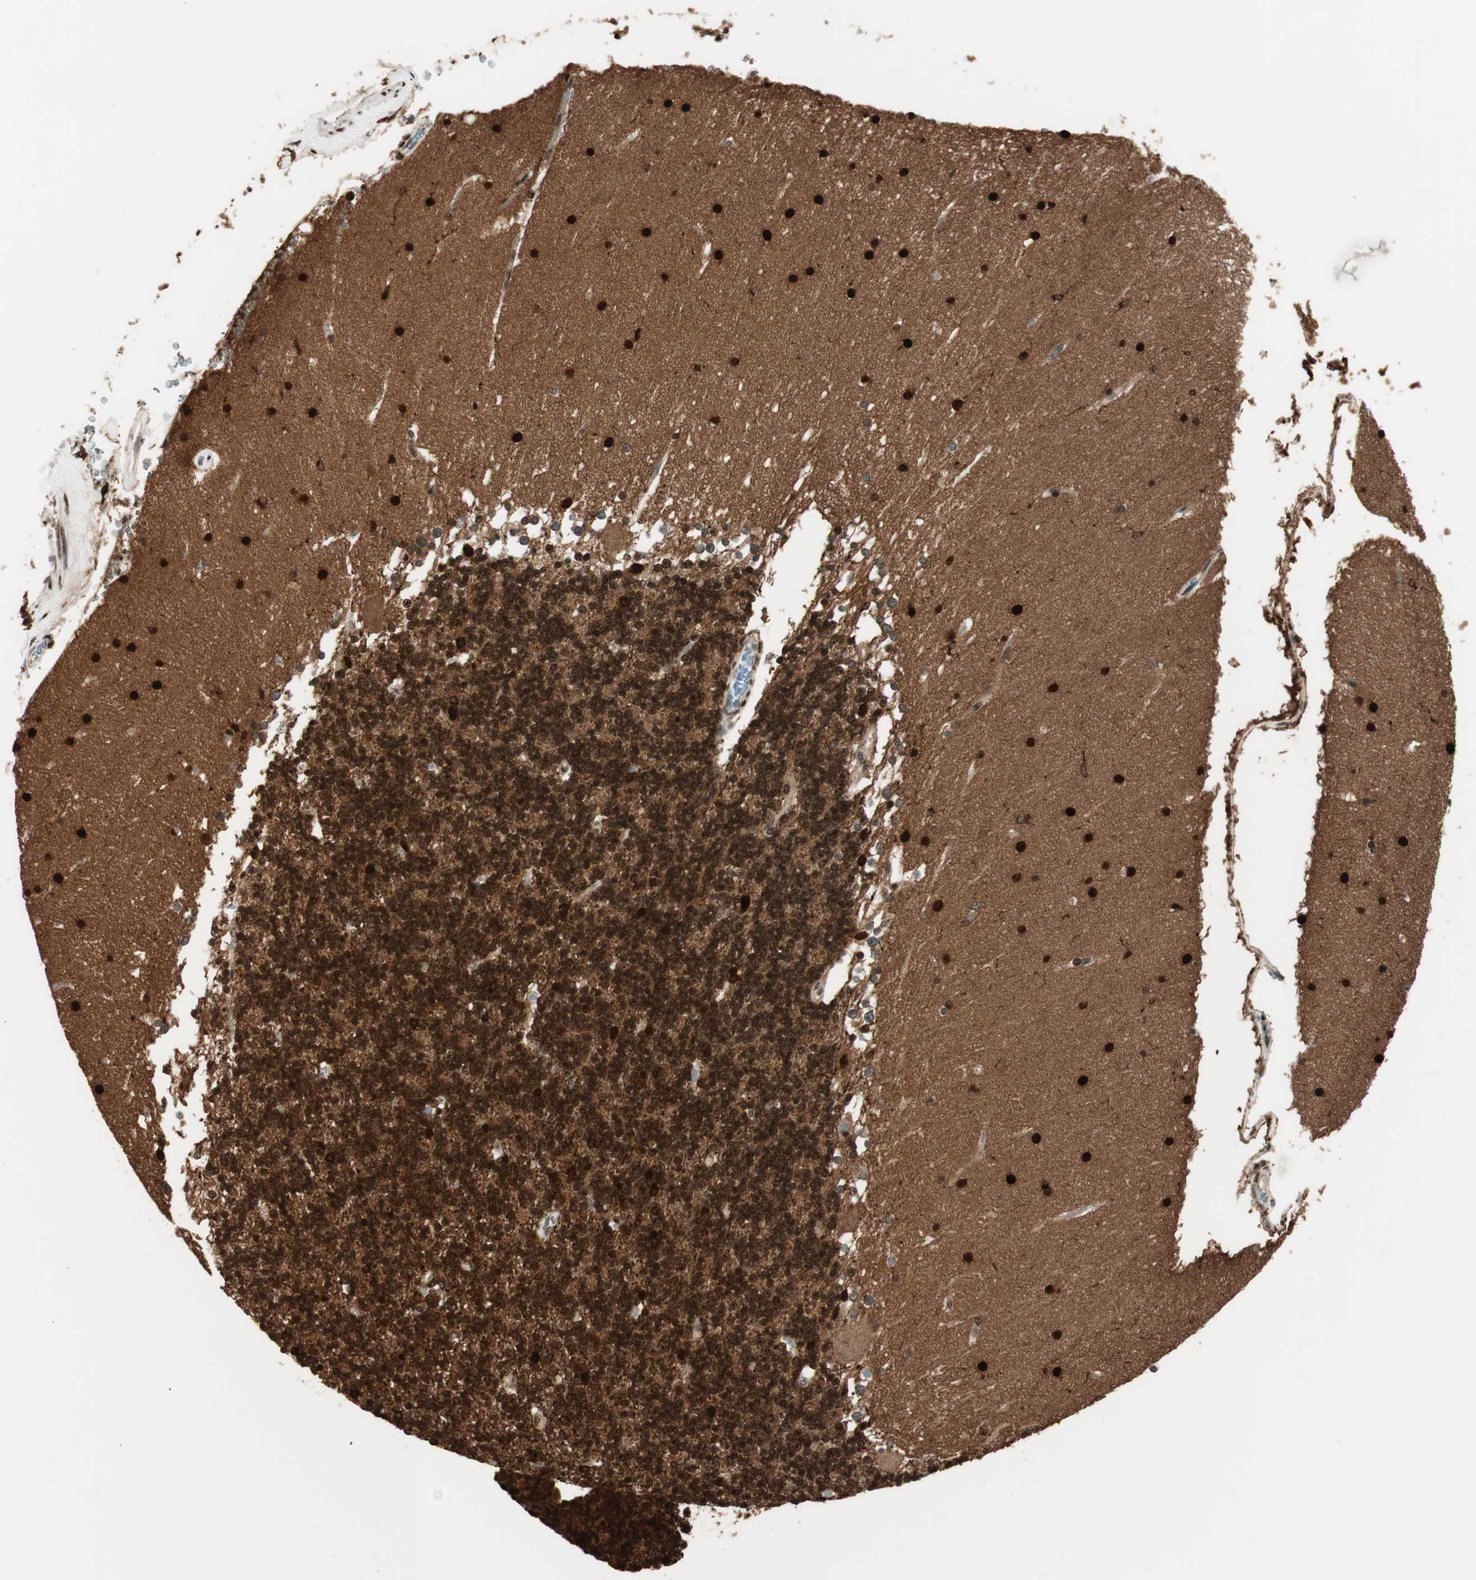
{"staining": {"intensity": "strong", "quantity": ">75%", "location": "cytoplasmic/membranous,nuclear"}, "tissue": "cerebellum", "cell_type": "Cells in granular layer", "image_type": "normal", "snomed": [{"axis": "morphology", "description": "Normal tissue, NOS"}, {"axis": "topography", "description": "Cerebellum"}], "caption": "Strong cytoplasmic/membranous,nuclear protein positivity is identified in about >75% of cells in granular layer in cerebellum.", "gene": "BIN1", "patient": {"sex": "female", "age": 19}}